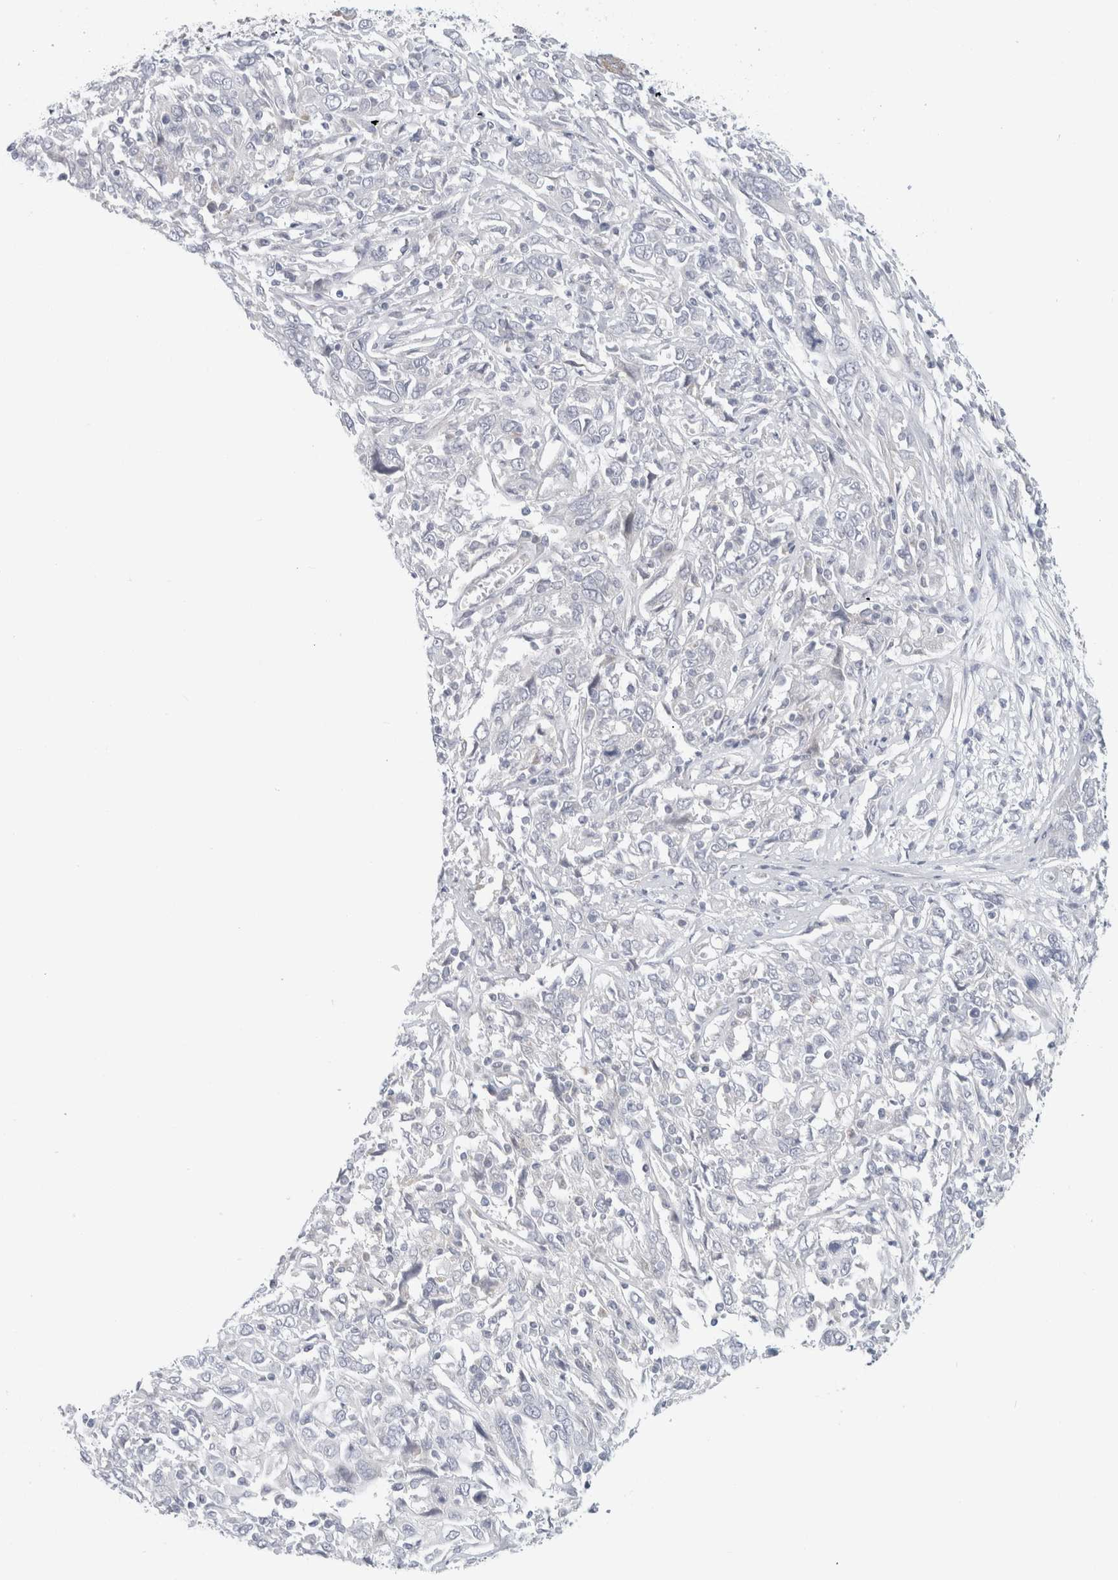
{"staining": {"intensity": "negative", "quantity": "none", "location": "none"}, "tissue": "cervical cancer", "cell_type": "Tumor cells", "image_type": "cancer", "snomed": [{"axis": "morphology", "description": "Squamous cell carcinoma, NOS"}, {"axis": "topography", "description": "Cervix"}], "caption": "High magnification brightfield microscopy of cervical cancer stained with DAB (3,3'-diaminobenzidine) (brown) and counterstained with hematoxylin (blue): tumor cells show no significant staining.", "gene": "FAHD1", "patient": {"sex": "female", "age": 46}}